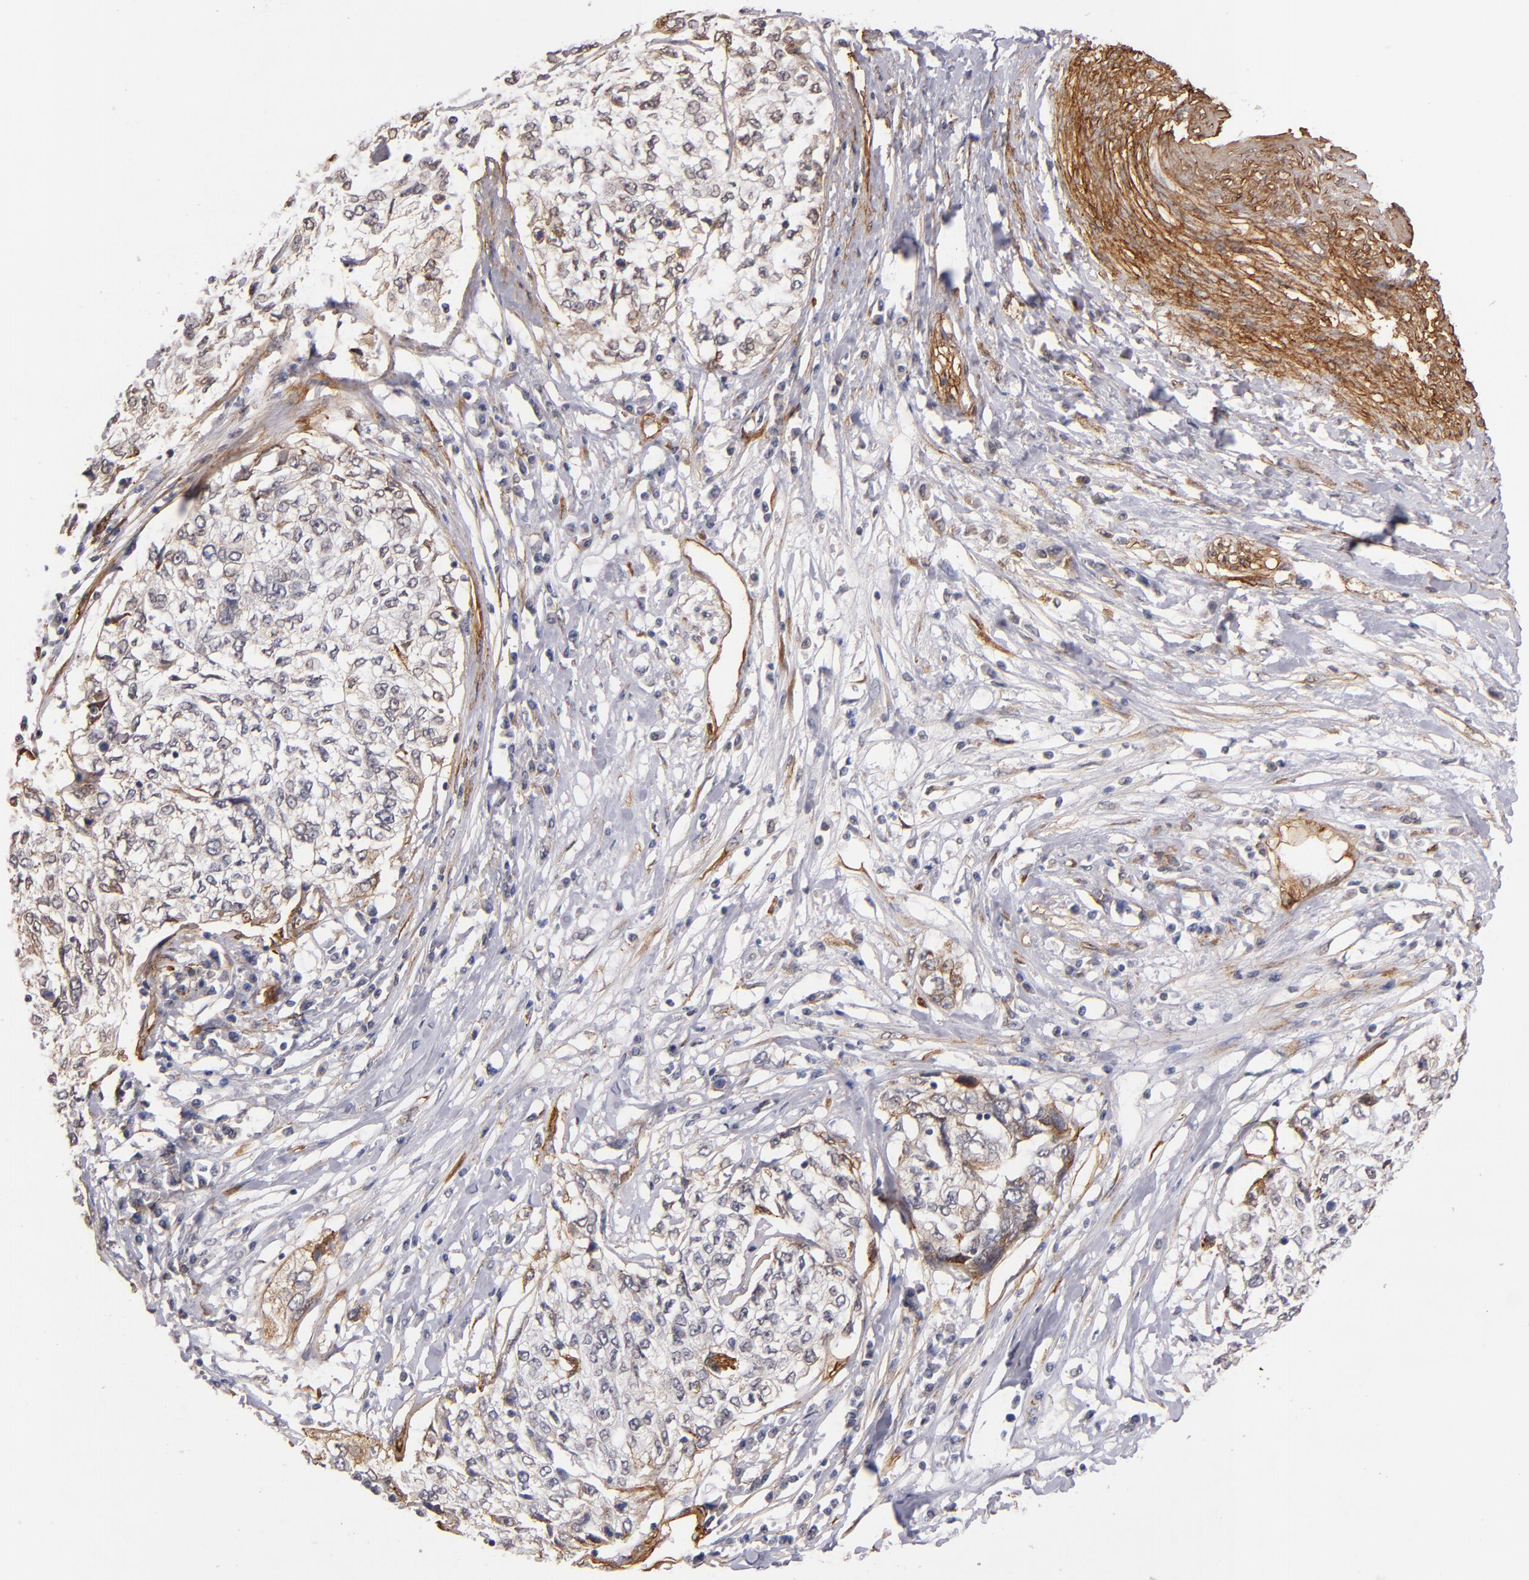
{"staining": {"intensity": "weak", "quantity": "<25%", "location": "cytoplasmic/membranous"}, "tissue": "cervical cancer", "cell_type": "Tumor cells", "image_type": "cancer", "snomed": [{"axis": "morphology", "description": "Squamous cell carcinoma, NOS"}, {"axis": "topography", "description": "Cervix"}], "caption": "Cervical cancer stained for a protein using immunohistochemistry shows no staining tumor cells.", "gene": "LAMC1", "patient": {"sex": "female", "age": 57}}